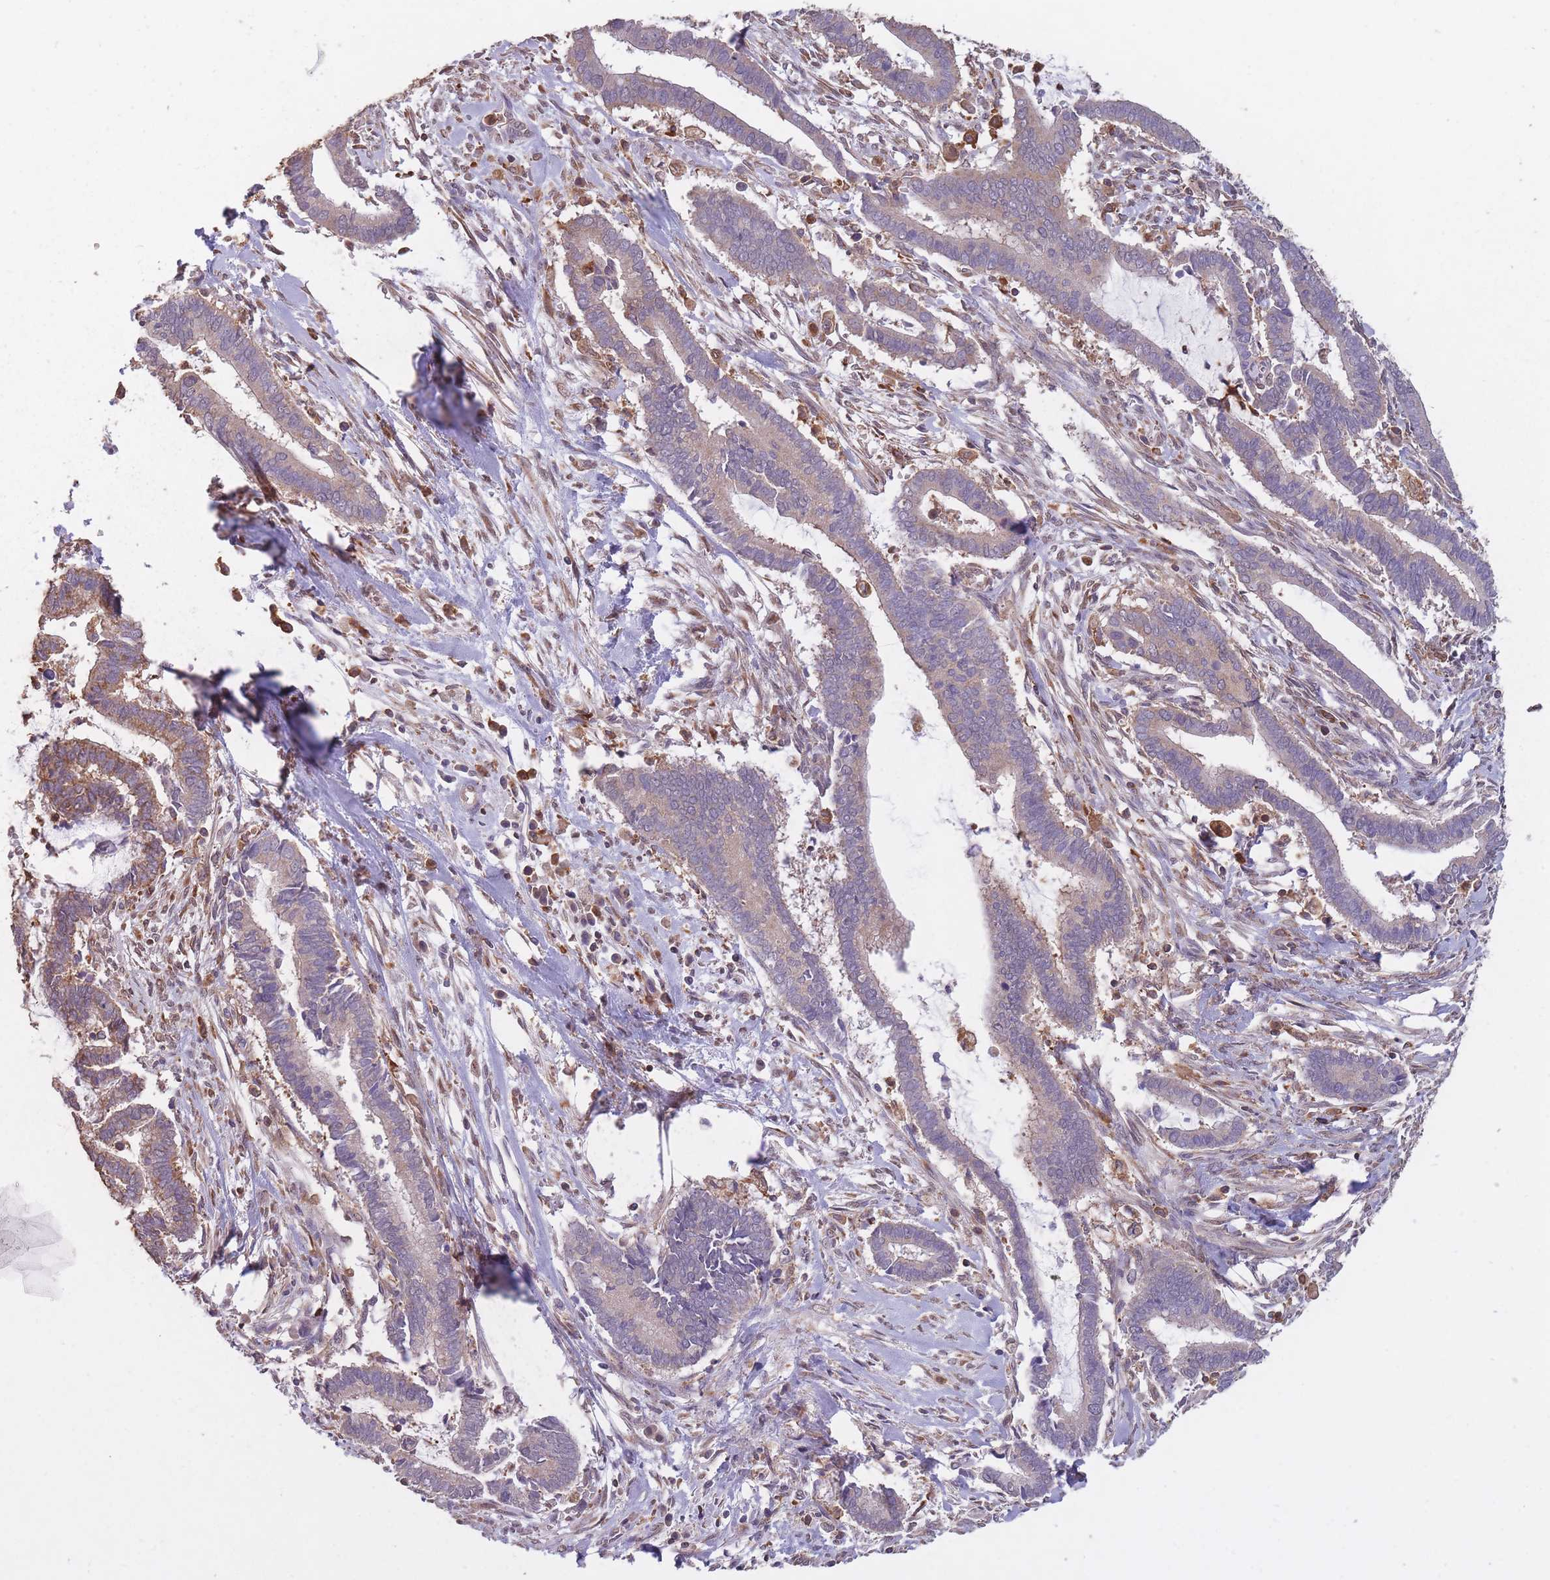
{"staining": {"intensity": "weak", "quantity": "25%-75%", "location": "cytoplasmic/membranous"}, "tissue": "cervical cancer", "cell_type": "Tumor cells", "image_type": "cancer", "snomed": [{"axis": "morphology", "description": "Adenocarcinoma, NOS"}, {"axis": "topography", "description": "Cervix"}], "caption": "This photomicrograph displays cervical cancer (adenocarcinoma) stained with immunohistochemistry (IHC) to label a protein in brown. The cytoplasmic/membranous of tumor cells show weak positivity for the protein. Nuclei are counter-stained blue.", "gene": "GMIP", "patient": {"sex": "female", "age": 44}}